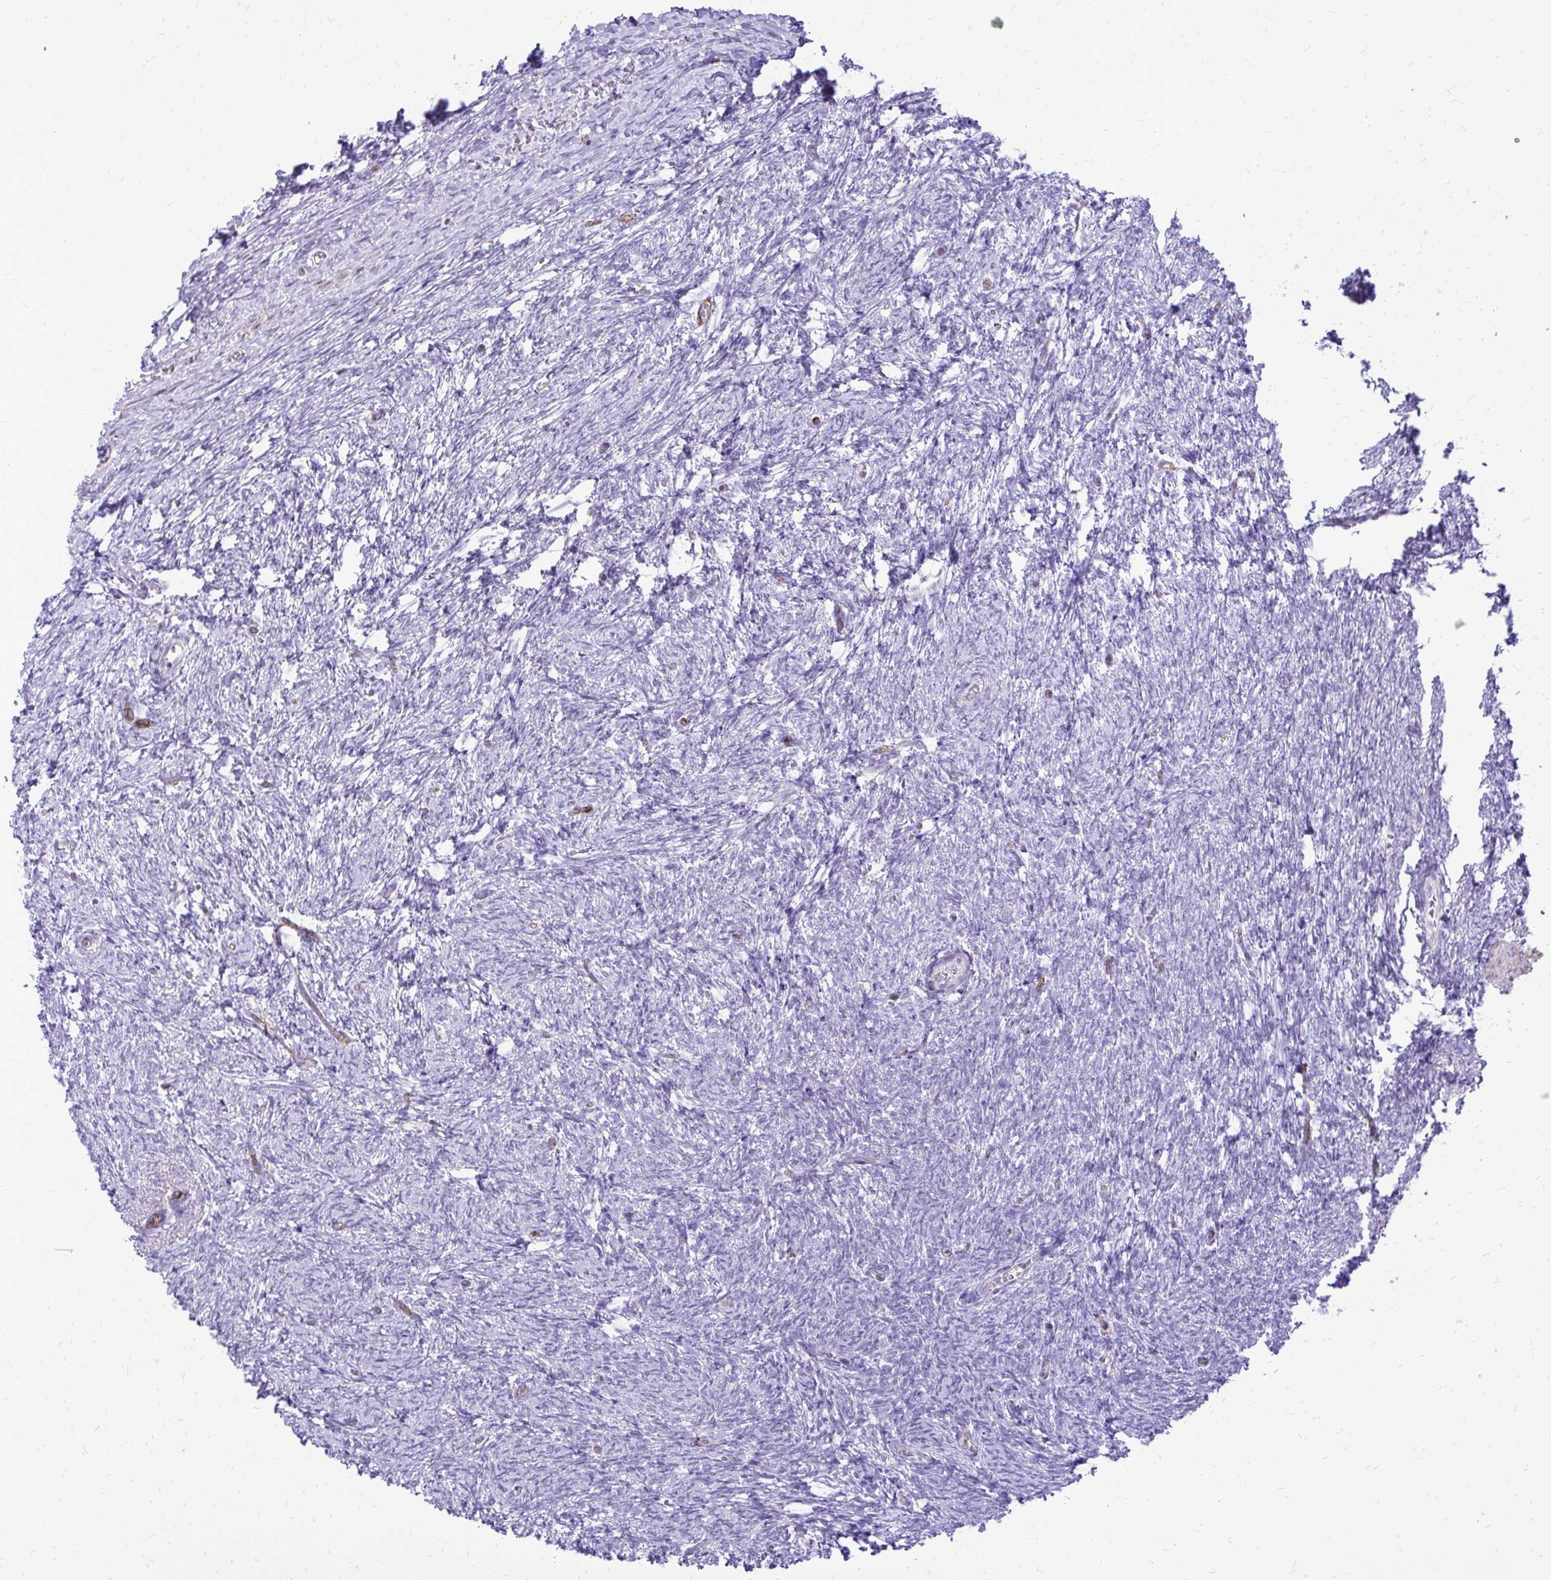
{"staining": {"intensity": "negative", "quantity": "none", "location": "none"}, "tissue": "ovary", "cell_type": "Follicle cells", "image_type": "normal", "snomed": [{"axis": "morphology", "description": "Normal tissue, NOS"}, {"axis": "topography", "description": "Ovary"}], "caption": "Follicle cells show no significant protein expression in unremarkable ovary. (Immunohistochemistry (ihc), brightfield microscopy, high magnification).", "gene": "PELI3", "patient": {"sex": "female", "age": 41}}